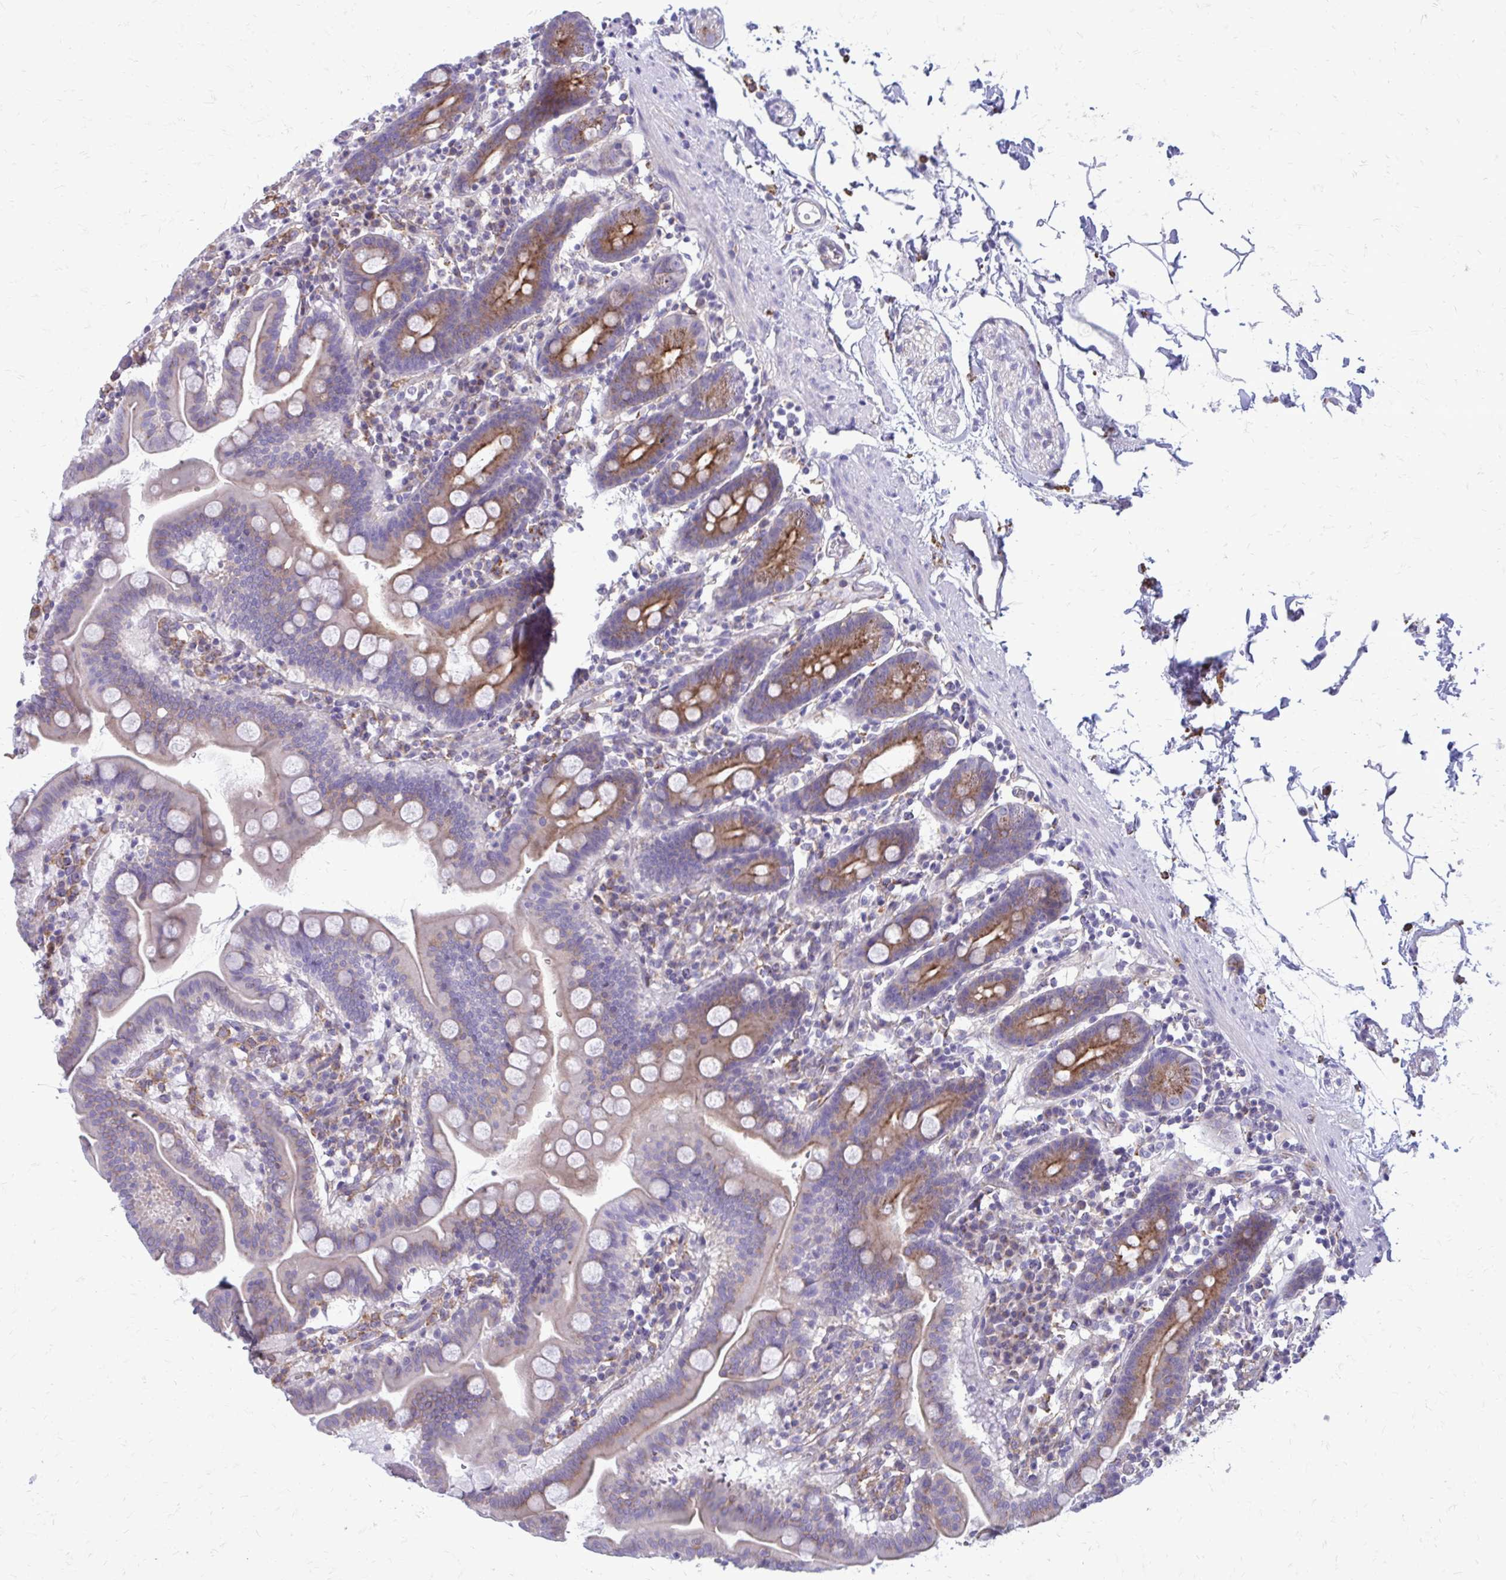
{"staining": {"intensity": "moderate", "quantity": "25%-75%", "location": "cytoplasmic/membranous"}, "tissue": "duodenum", "cell_type": "Glandular cells", "image_type": "normal", "snomed": [{"axis": "morphology", "description": "Normal tissue, NOS"}, {"axis": "topography", "description": "Pancreas"}, {"axis": "topography", "description": "Duodenum"}], "caption": "Immunohistochemical staining of unremarkable human duodenum reveals medium levels of moderate cytoplasmic/membranous staining in approximately 25%-75% of glandular cells.", "gene": "CLTA", "patient": {"sex": "male", "age": 59}}